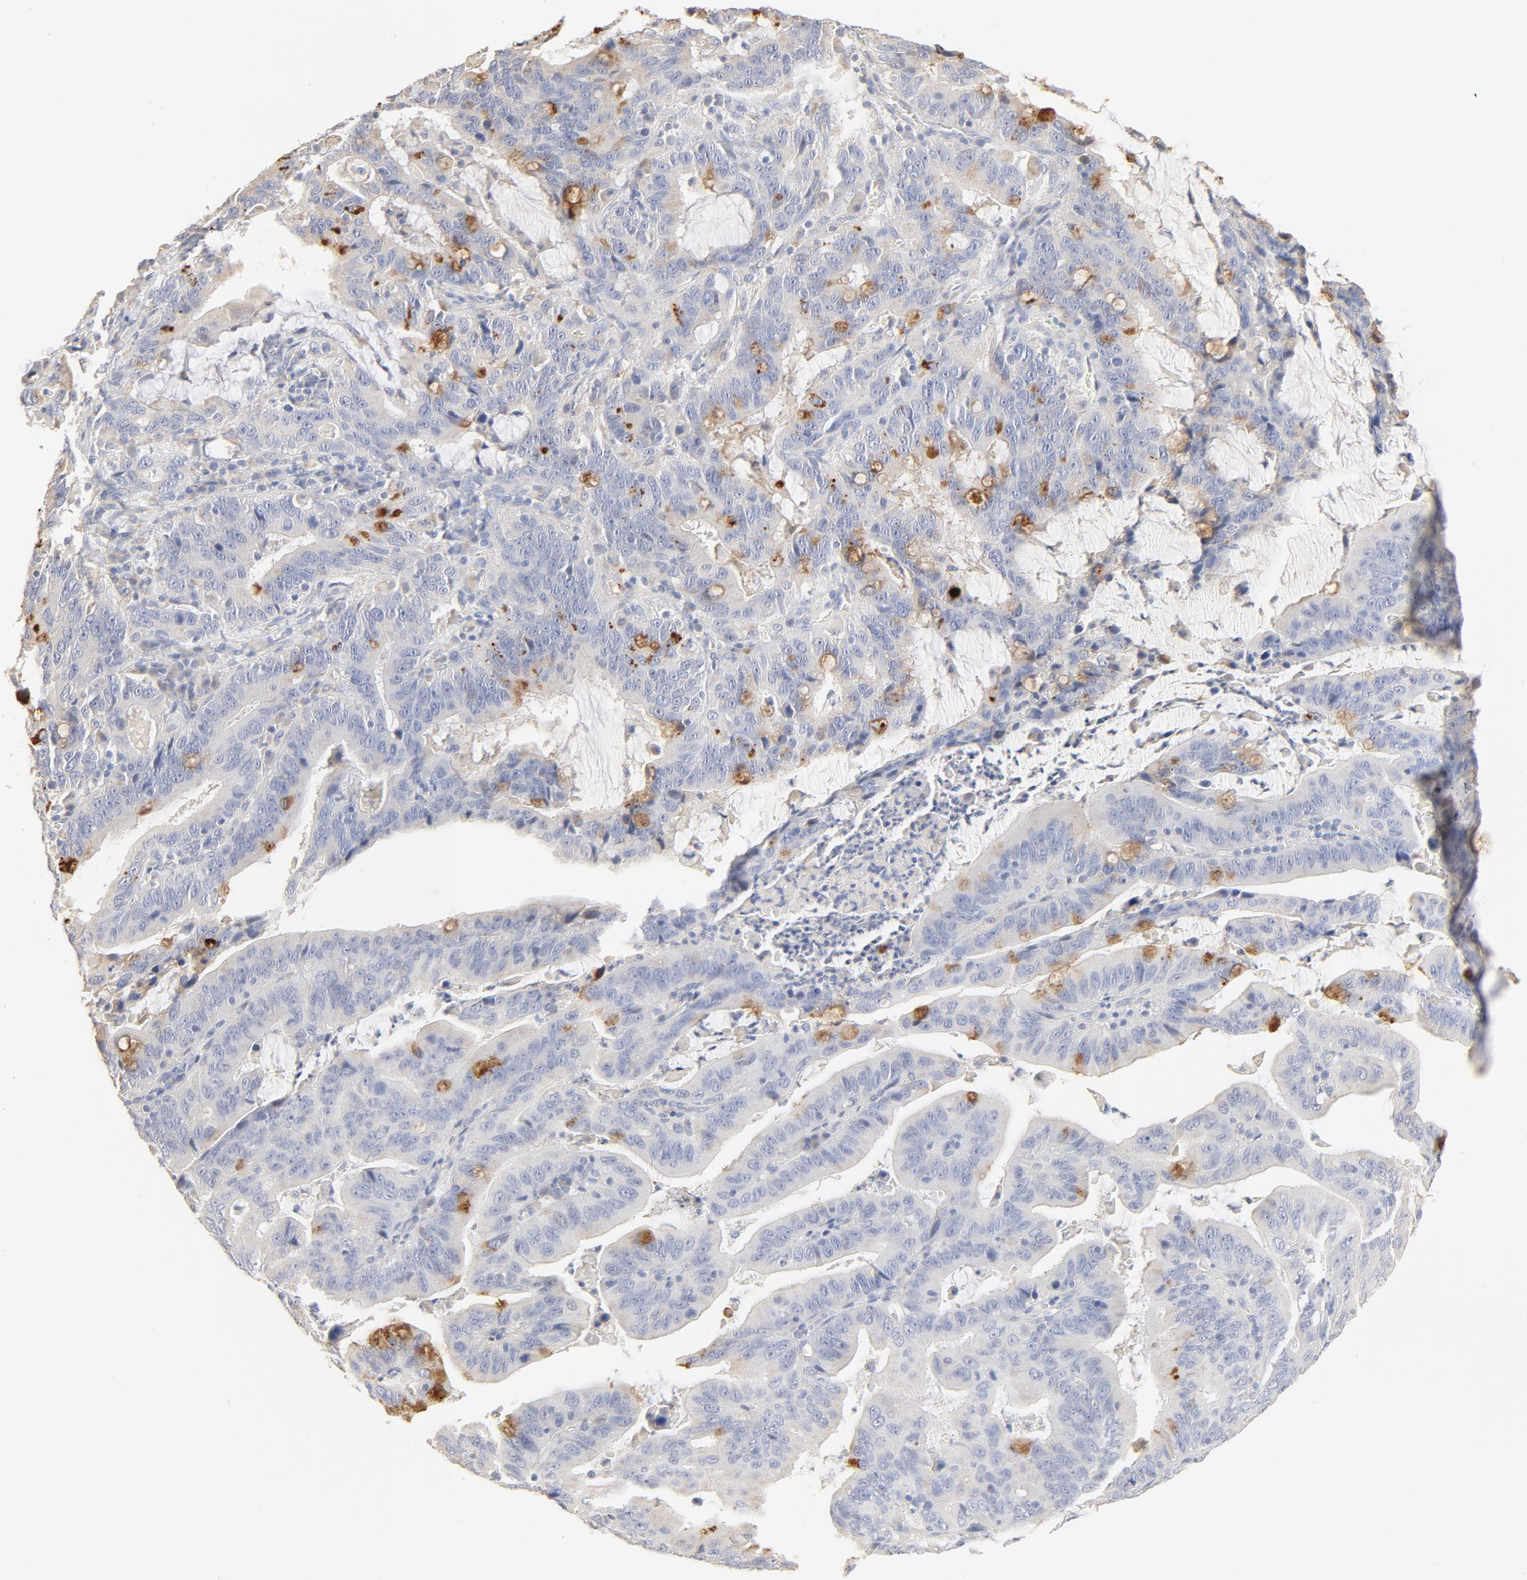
{"staining": {"intensity": "moderate", "quantity": "<25%", "location": "cytoplasmic/membranous"}, "tissue": "stomach cancer", "cell_type": "Tumor cells", "image_type": "cancer", "snomed": [{"axis": "morphology", "description": "Adenocarcinoma, NOS"}, {"axis": "topography", "description": "Stomach, upper"}], "caption": "Stomach cancer tissue shows moderate cytoplasmic/membranous expression in about <25% of tumor cells, visualized by immunohistochemistry.", "gene": "FCGBP", "patient": {"sex": "male", "age": 63}}